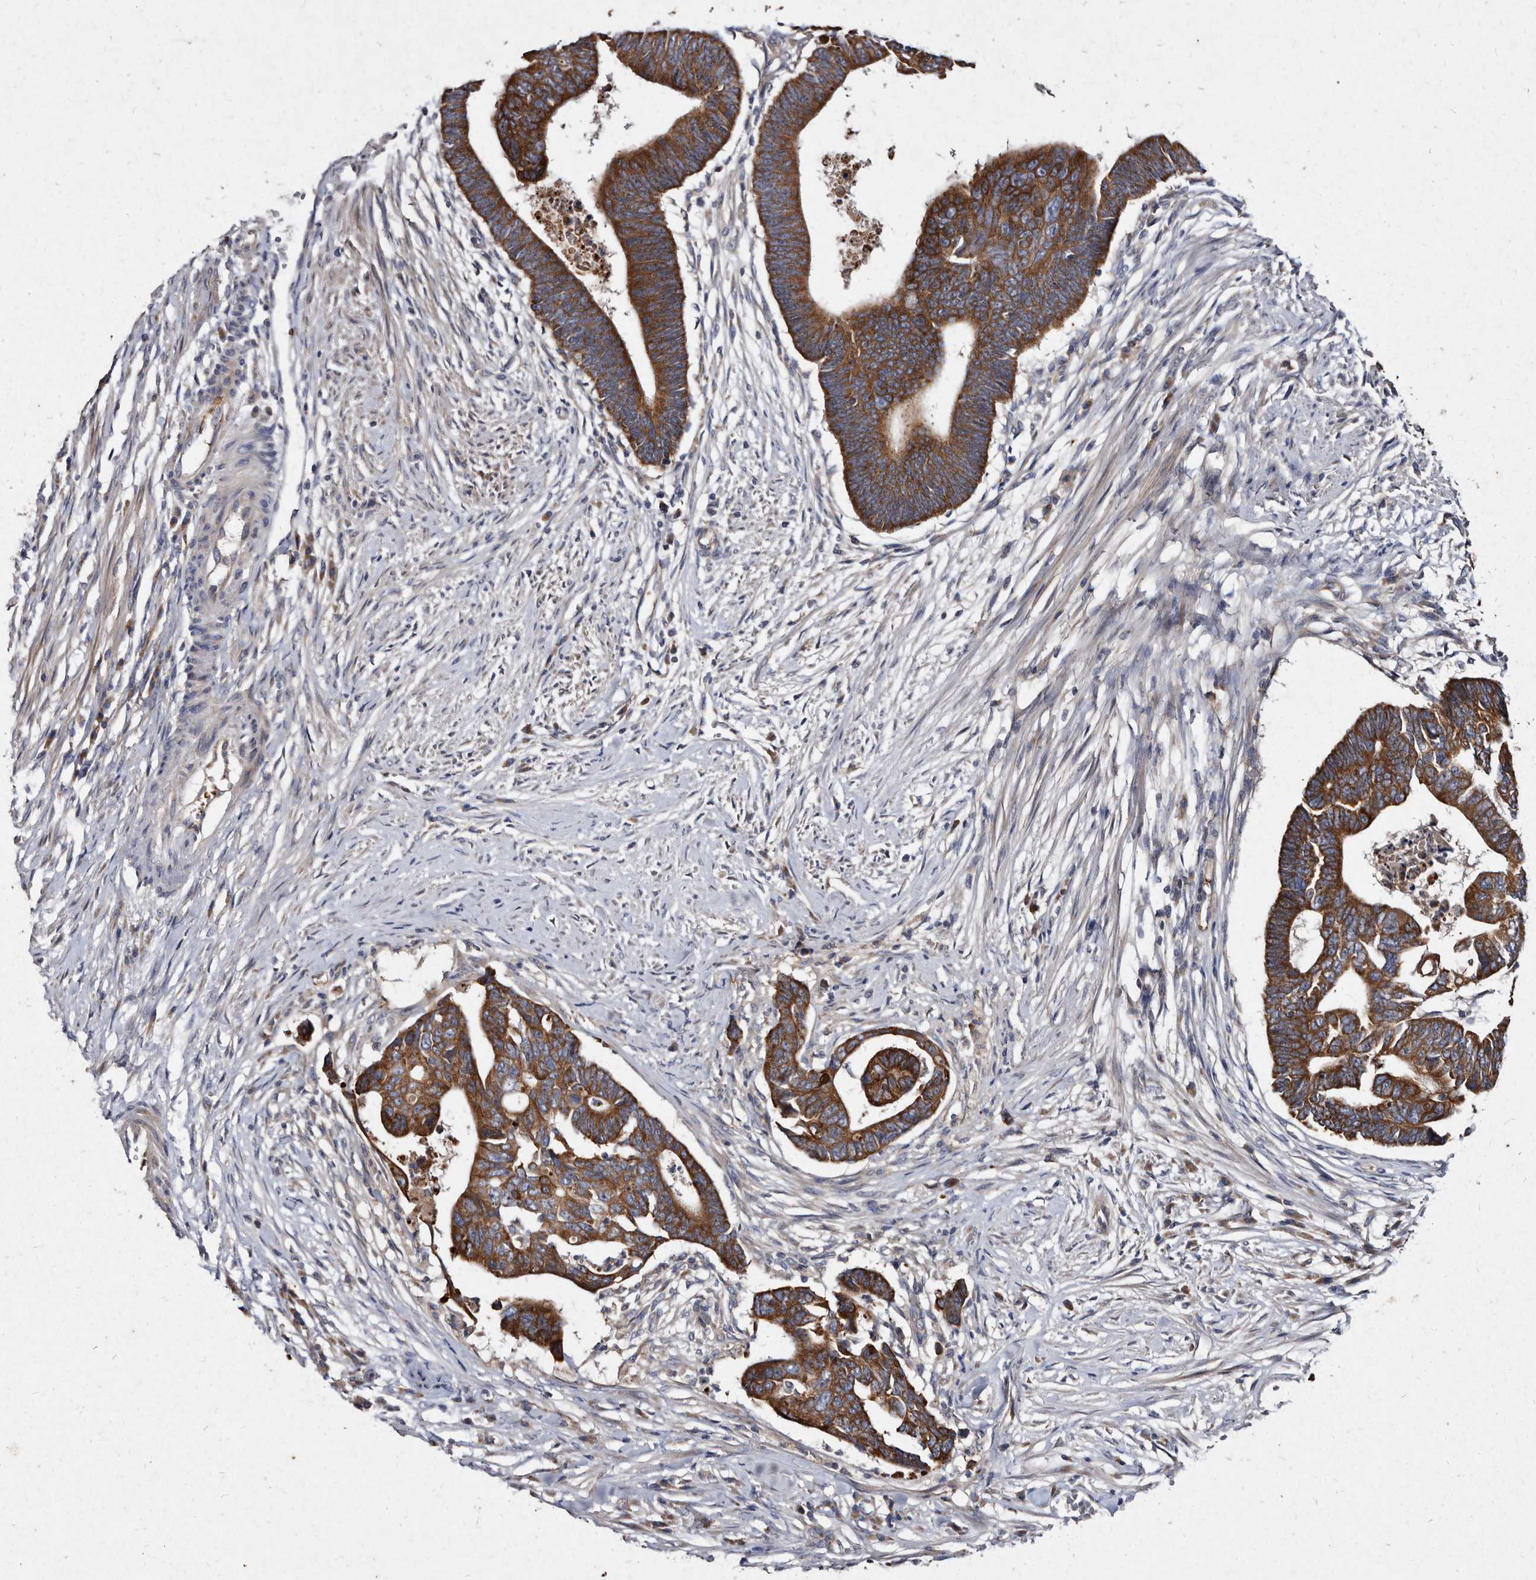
{"staining": {"intensity": "strong", "quantity": ">75%", "location": "cytoplasmic/membranous"}, "tissue": "colorectal cancer", "cell_type": "Tumor cells", "image_type": "cancer", "snomed": [{"axis": "morphology", "description": "Adenocarcinoma, NOS"}, {"axis": "topography", "description": "Rectum"}], "caption": "Immunohistochemistry staining of colorectal cancer (adenocarcinoma), which displays high levels of strong cytoplasmic/membranous expression in approximately >75% of tumor cells indicating strong cytoplasmic/membranous protein positivity. The staining was performed using DAB (3,3'-diaminobenzidine) (brown) for protein detection and nuclei were counterstained in hematoxylin (blue).", "gene": "YPEL3", "patient": {"sex": "female", "age": 65}}